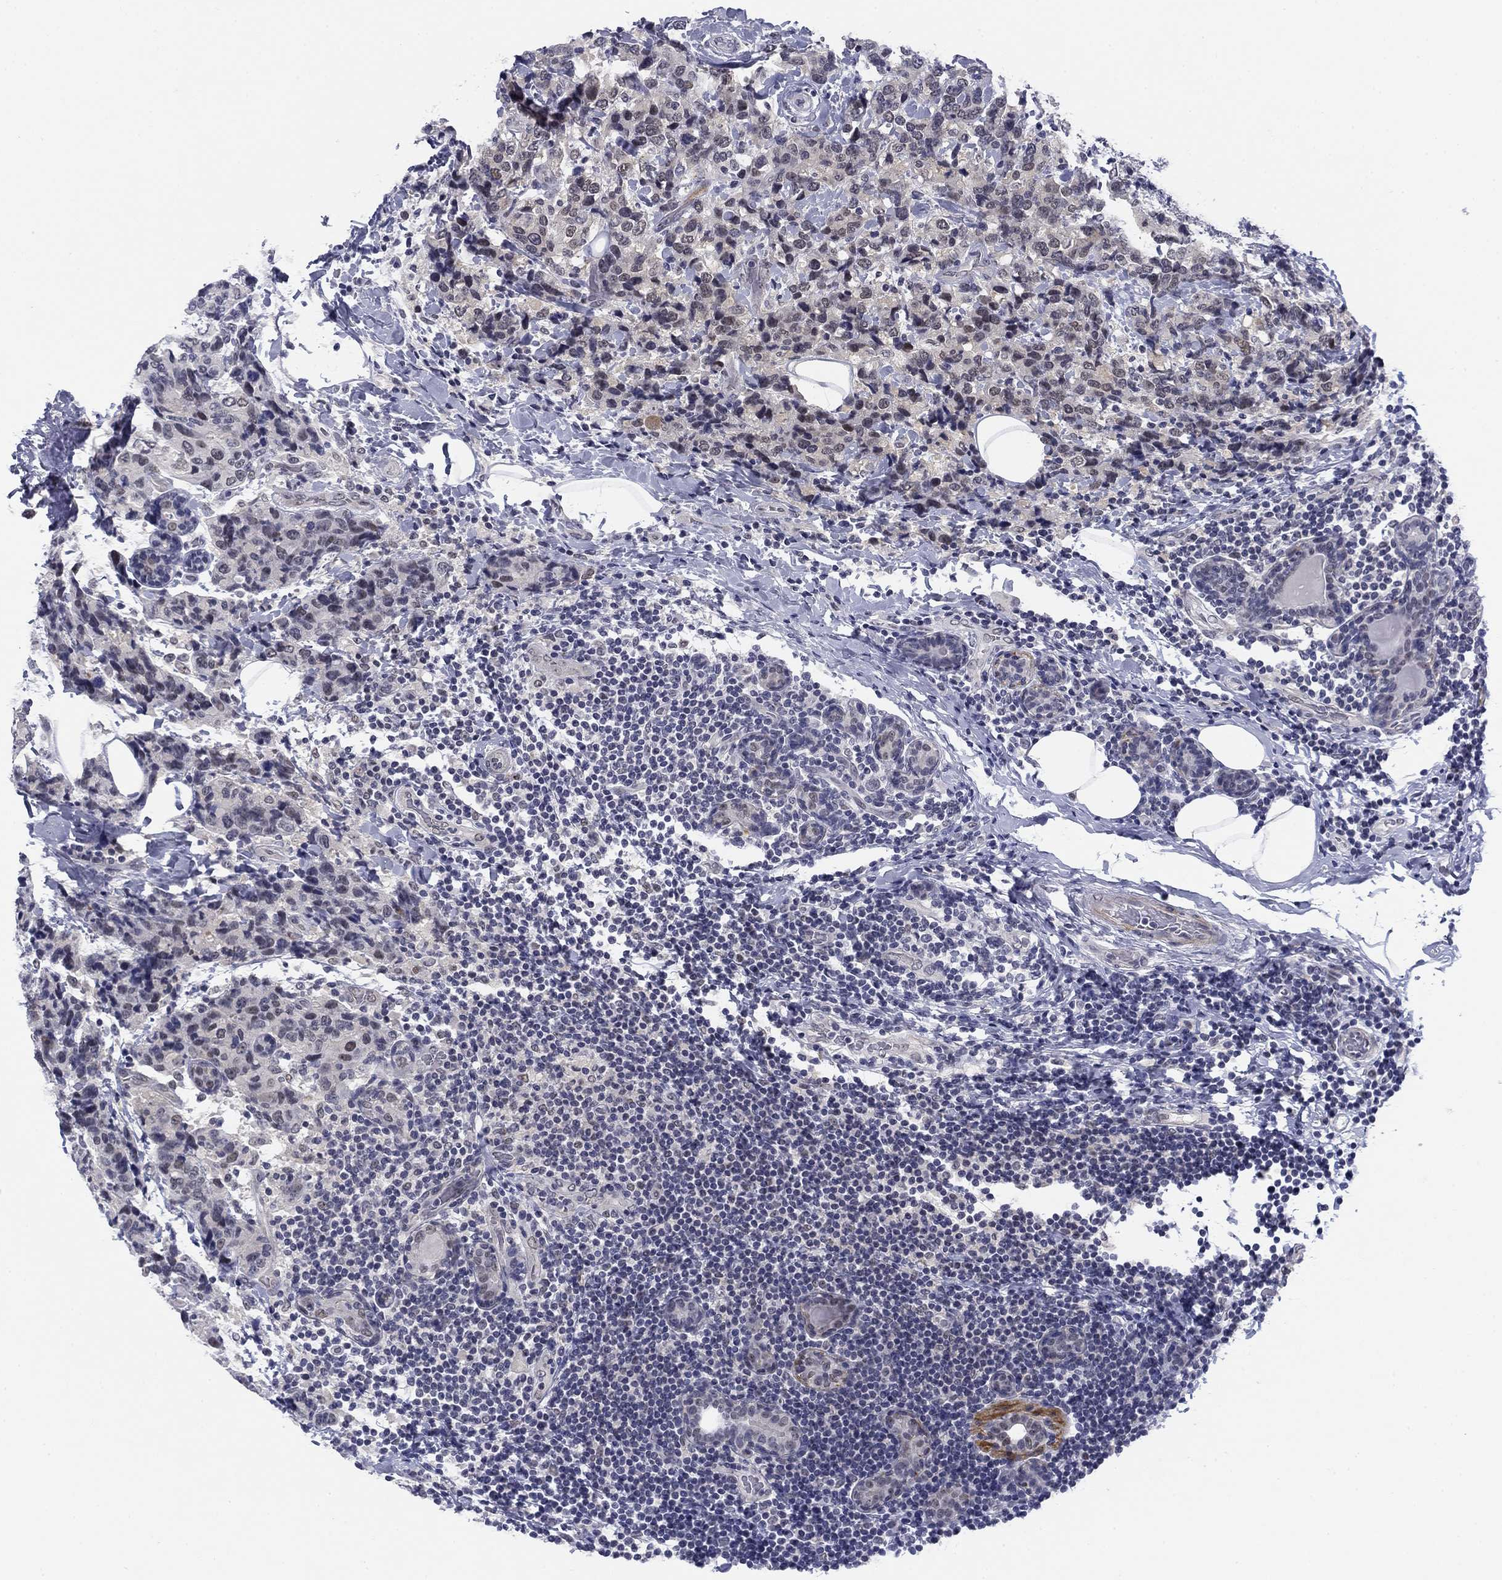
{"staining": {"intensity": "weak", "quantity": "<25%", "location": "cytoplasmic/membranous,nuclear"}, "tissue": "breast cancer", "cell_type": "Tumor cells", "image_type": "cancer", "snomed": [{"axis": "morphology", "description": "Lobular carcinoma"}, {"axis": "topography", "description": "Breast"}], "caption": "Photomicrograph shows no significant protein staining in tumor cells of lobular carcinoma (breast).", "gene": "TIGD4", "patient": {"sex": "female", "age": 59}}